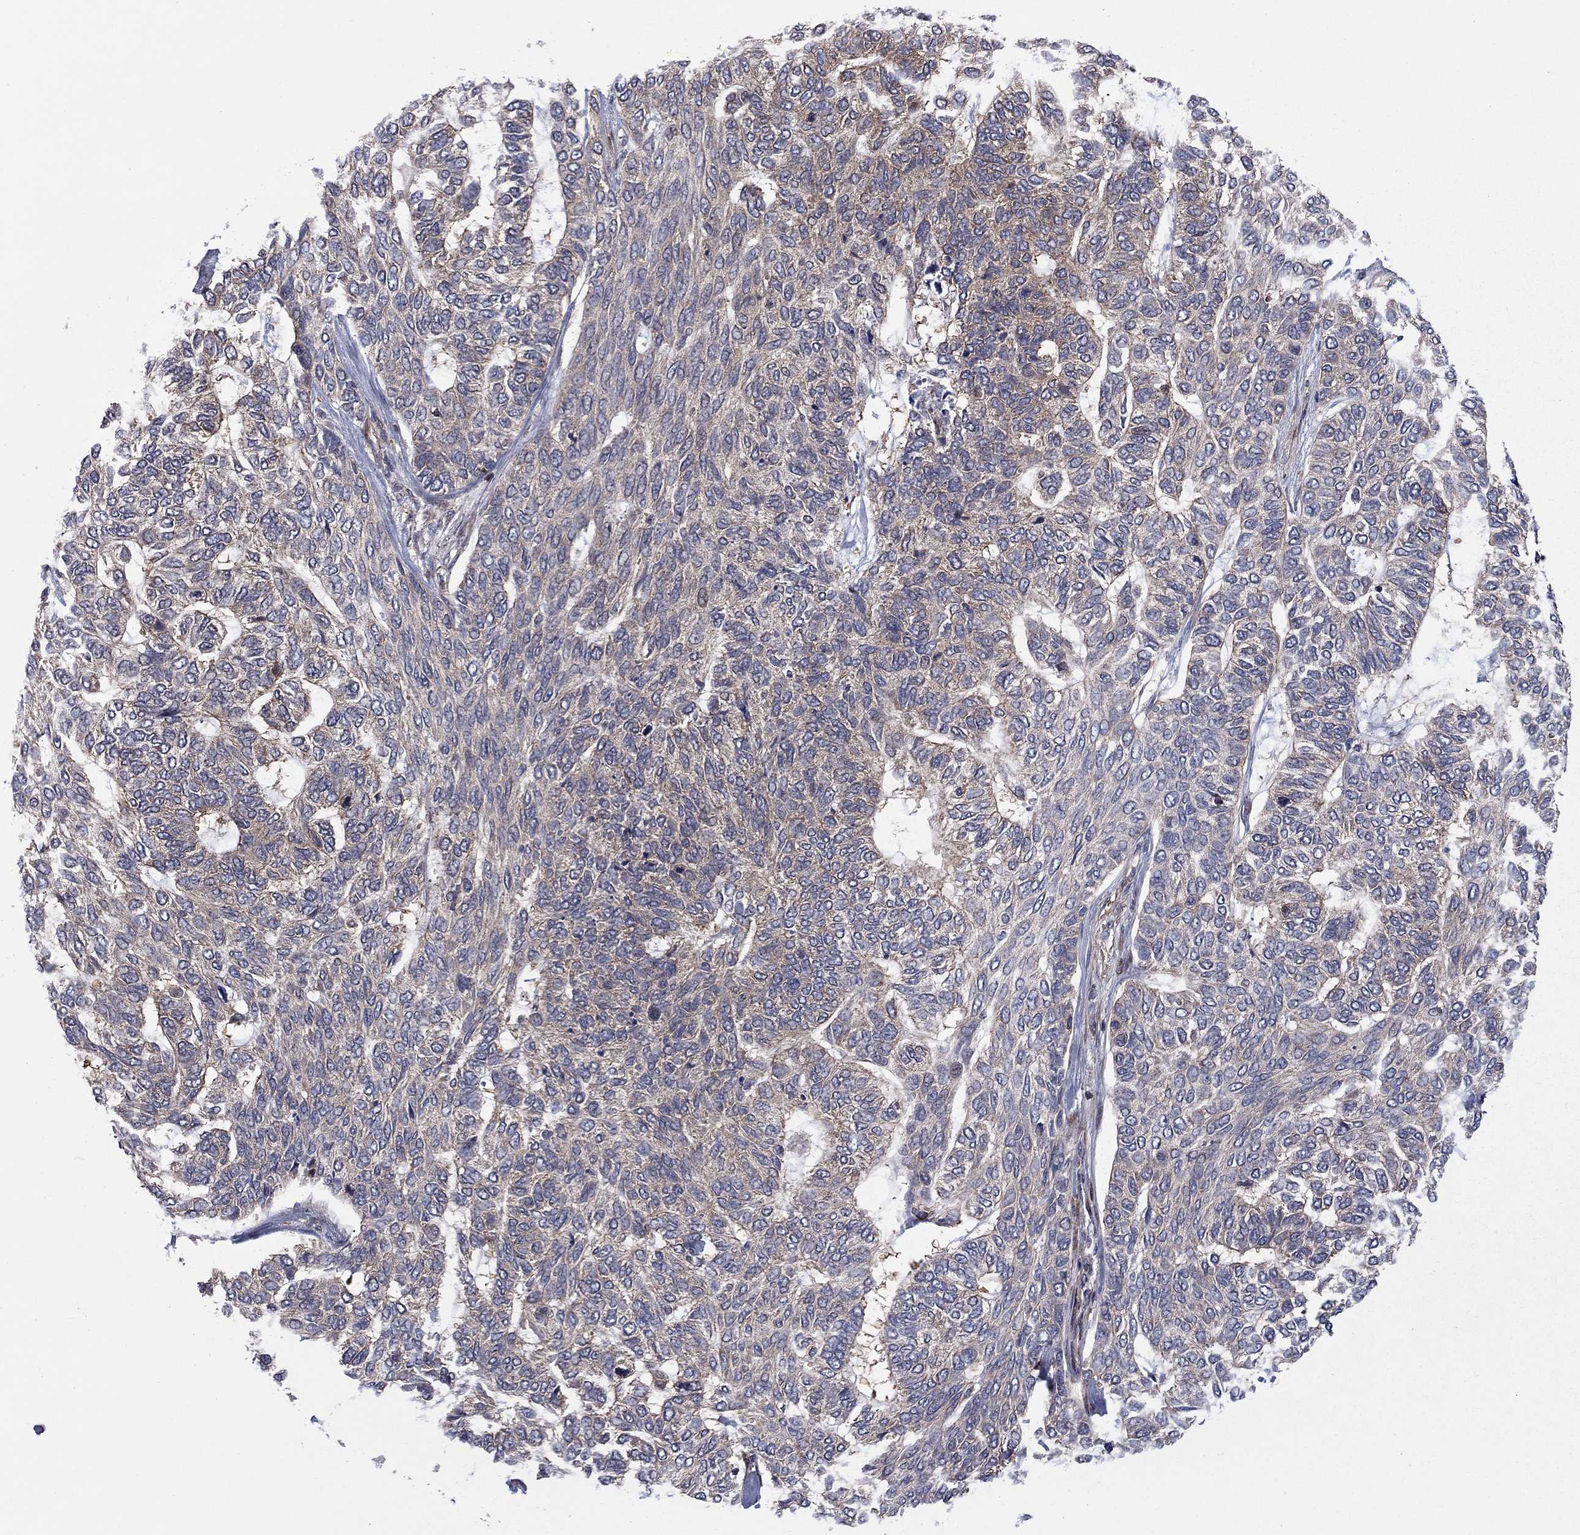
{"staining": {"intensity": "negative", "quantity": "none", "location": "none"}, "tissue": "skin cancer", "cell_type": "Tumor cells", "image_type": "cancer", "snomed": [{"axis": "morphology", "description": "Basal cell carcinoma"}, {"axis": "topography", "description": "Skin"}], "caption": "The histopathology image exhibits no significant expression in tumor cells of skin cancer (basal cell carcinoma).", "gene": "HDAC4", "patient": {"sex": "female", "age": 65}}